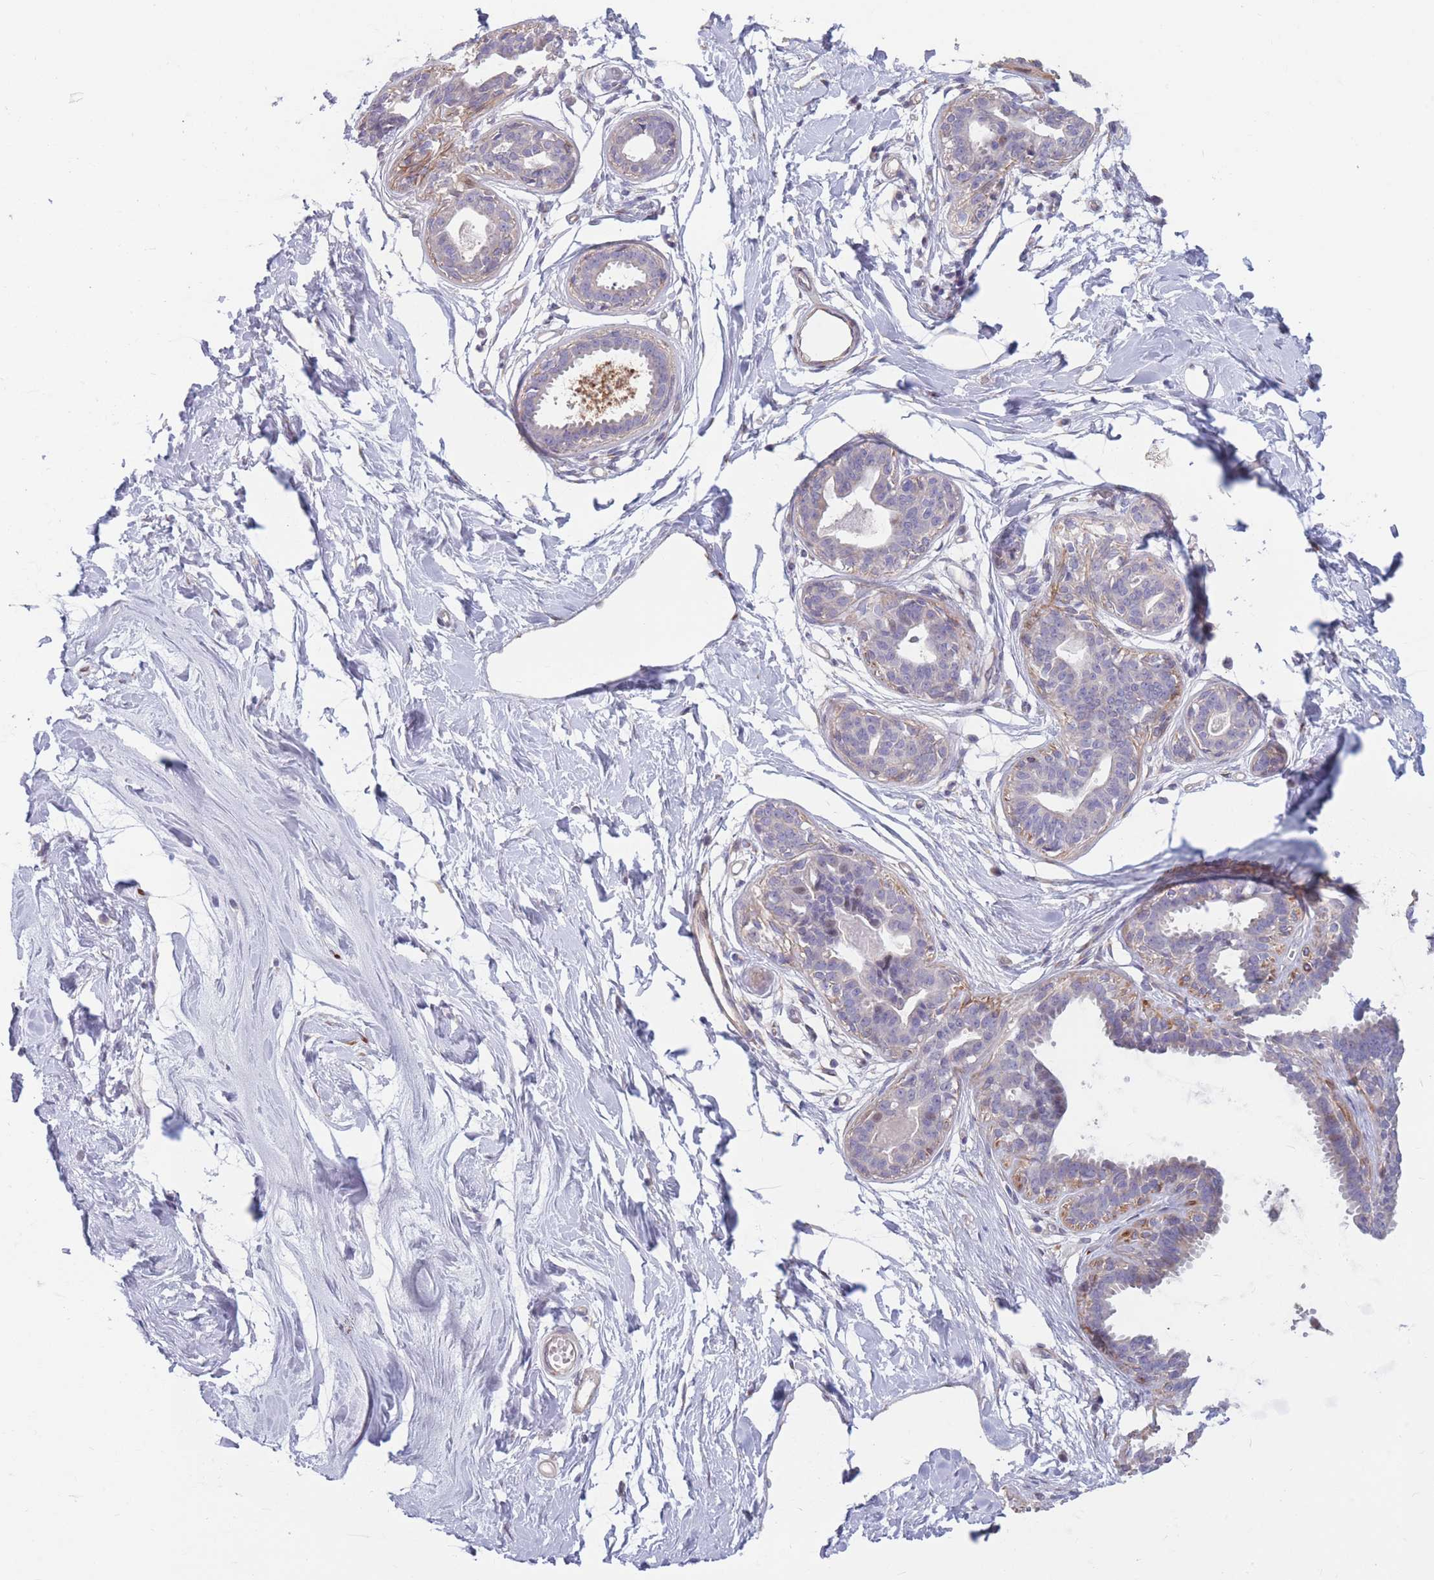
{"staining": {"intensity": "negative", "quantity": "none", "location": "none"}, "tissue": "breast", "cell_type": "Glandular cells", "image_type": "normal", "snomed": [{"axis": "morphology", "description": "Normal tissue, NOS"}, {"axis": "topography", "description": "Breast"}], "caption": "An image of breast stained for a protein reveals no brown staining in glandular cells.", "gene": "CCNQ", "patient": {"sex": "female", "age": 45}}